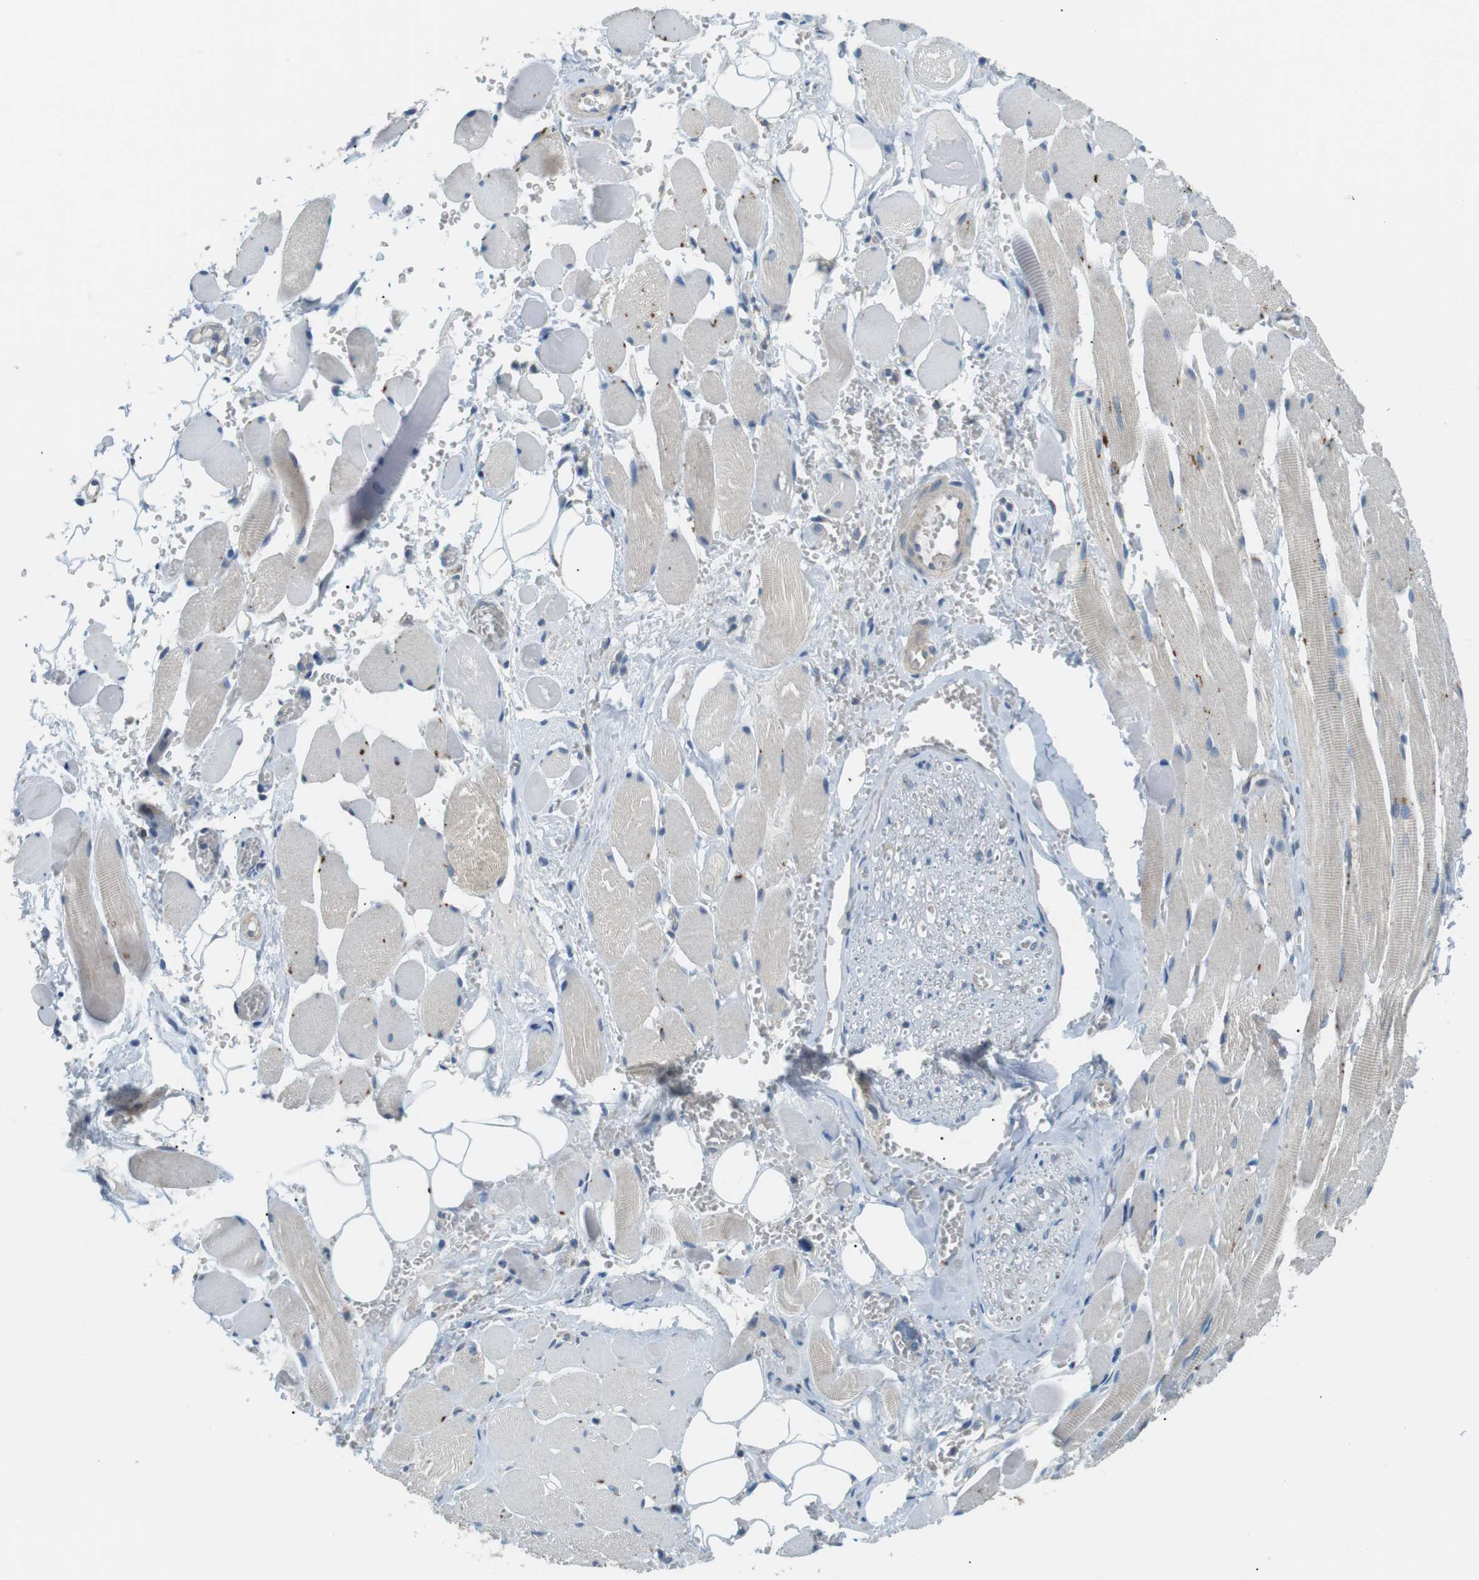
{"staining": {"intensity": "negative", "quantity": "none", "location": "none"}, "tissue": "adipose tissue", "cell_type": "Adipocytes", "image_type": "normal", "snomed": [{"axis": "morphology", "description": "Squamous cell carcinoma, NOS"}, {"axis": "topography", "description": "Oral tissue"}, {"axis": "topography", "description": "Head-Neck"}], "caption": "A histopathology image of adipose tissue stained for a protein shows no brown staining in adipocytes.", "gene": "BACE1", "patient": {"sex": "female", "age": 50}}